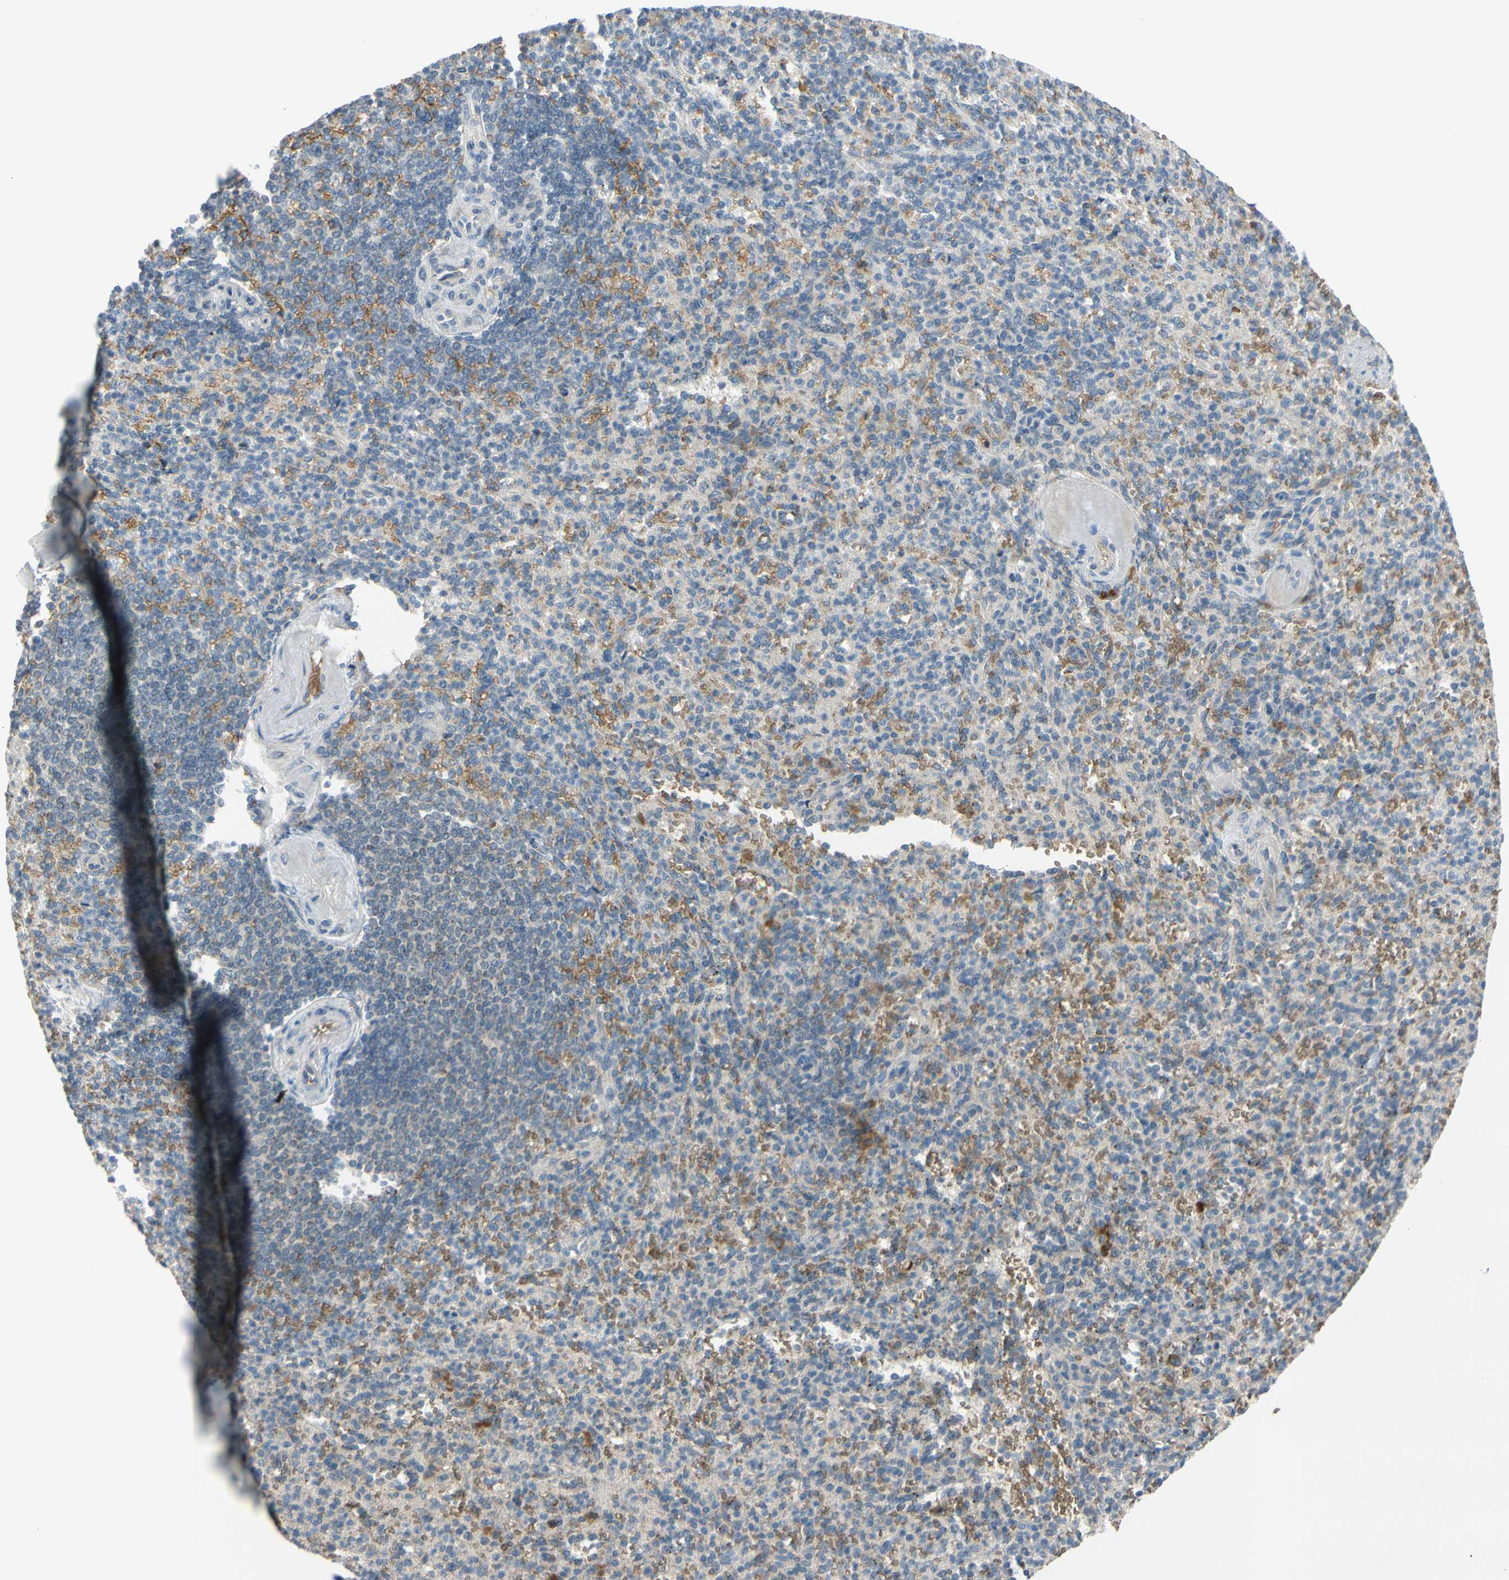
{"staining": {"intensity": "moderate", "quantity": "25%-75%", "location": "cytoplasmic/membranous"}, "tissue": "spleen", "cell_type": "Cells in red pulp", "image_type": "normal", "snomed": [{"axis": "morphology", "description": "Normal tissue, NOS"}, {"axis": "topography", "description": "Spleen"}], "caption": "The immunohistochemical stain highlights moderate cytoplasmic/membranous positivity in cells in red pulp of benign spleen. (Stains: DAB (3,3'-diaminobenzidine) in brown, nuclei in blue, Microscopy: brightfield microscopy at high magnification).", "gene": "GYPC", "patient": {"sex": "female", "age": 74}}